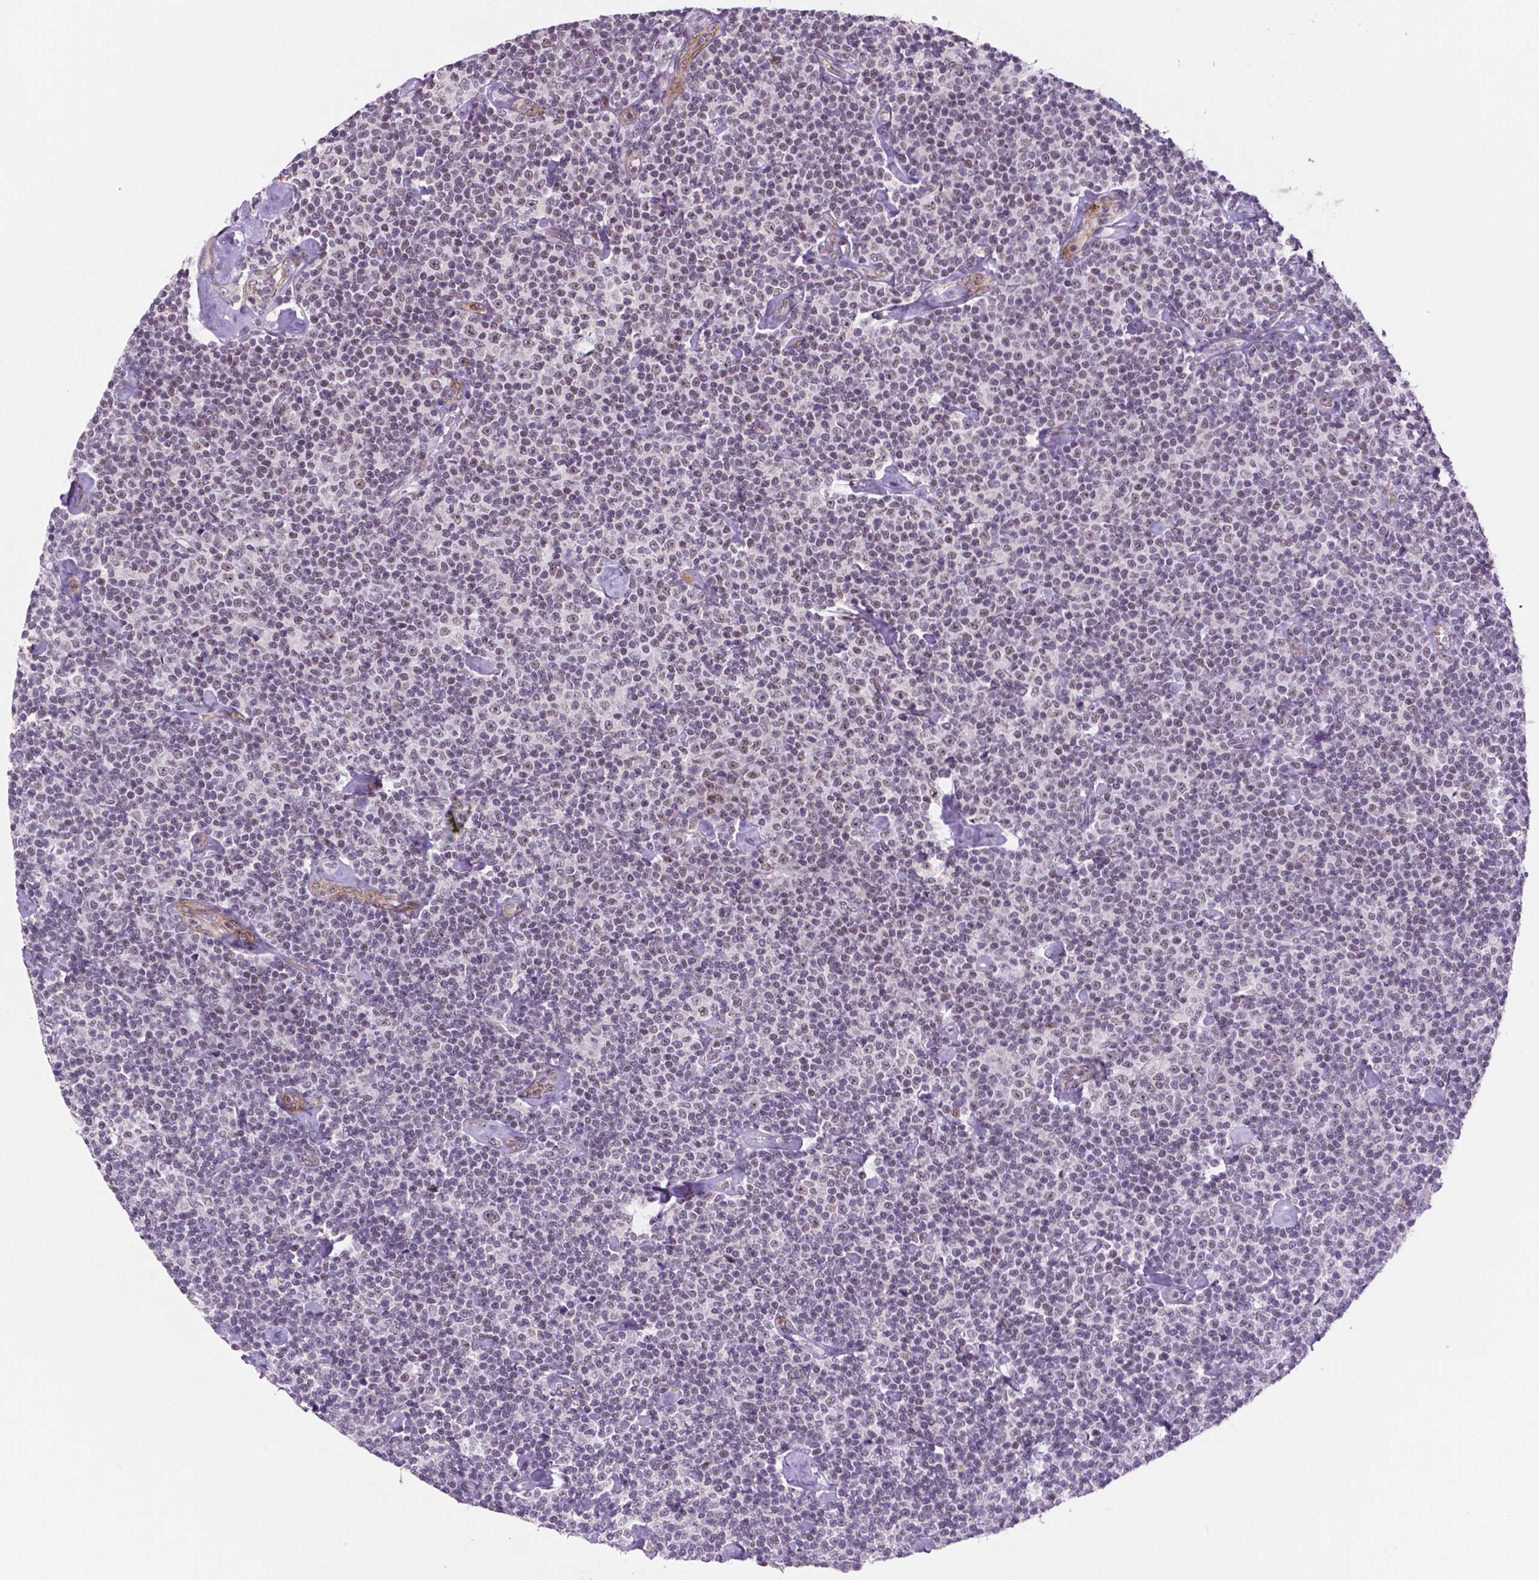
{"staining": {"intensity": "weak", "quantity": "<25%", "location": "nuclear"}, "tissue": "lymphoma", "cell_type": "Tumor cells", "image_type": "cancer", "snomed": [{"axis": "morphology", "description": "Malignant lymphoma, non-Hodgkin's type, Low grade"}, {"axis": "topography", "description": "Lymph node"}], "caption": "Tumor cells show no significant protein expression in lymphoma. The staining was performed using DAB to visualize the protein expression in brown, while the nuclei were stained in blue with hematoxylin (Magnification: 20x).", "gene": "NCOR1", "patient": {"sex": "male", "age": 81}}